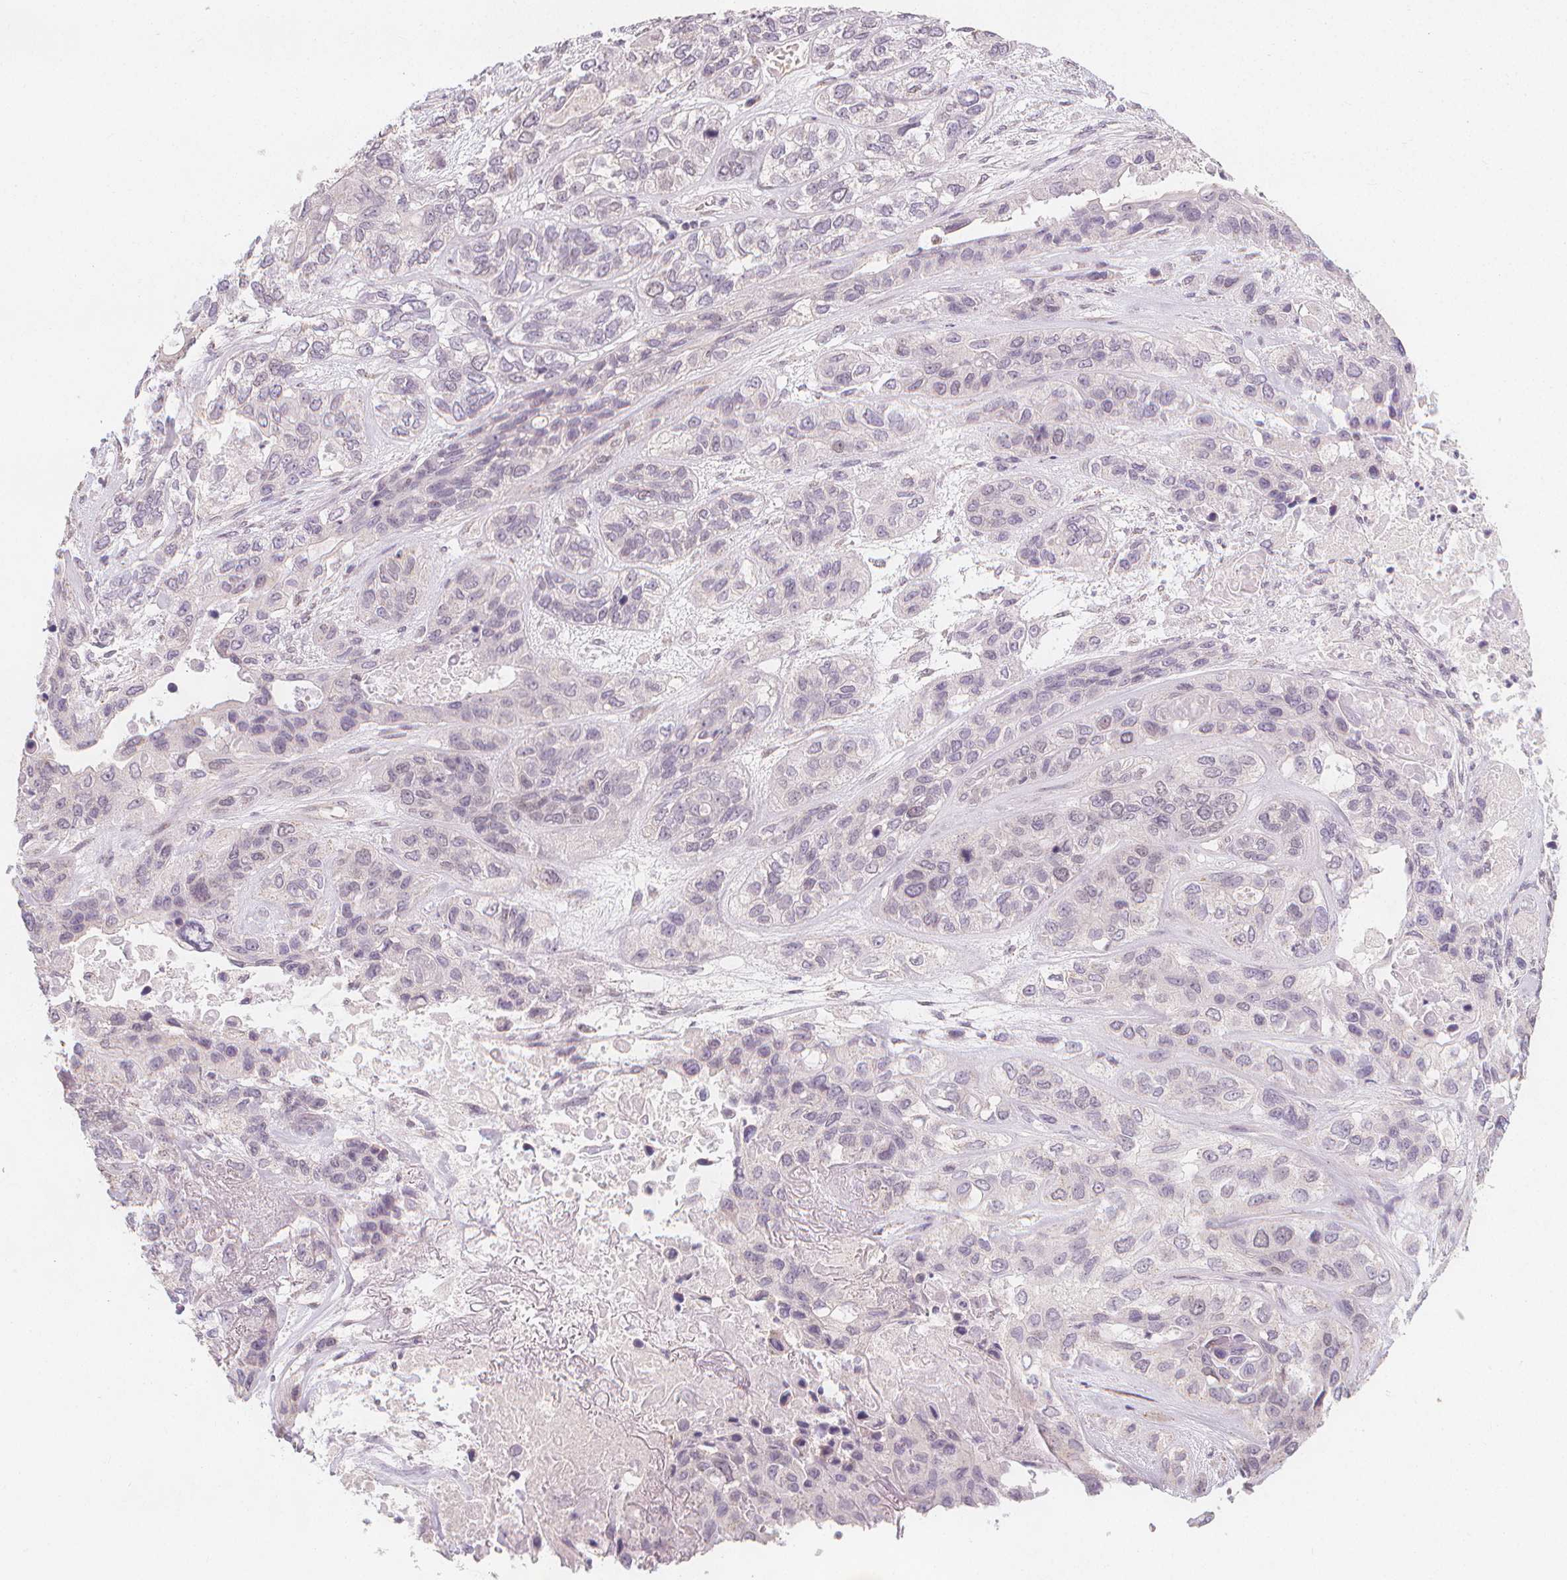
{"staining": {"intensity": "negative", "quantity": "none", "location": "none"}, "tissue": "lung cancer", "cell_type": "Tumor cells", "image_type": "cancer", "snomed": [{"axis": "morphology", "description": "Squamous cell carcinoma, NOS"}, {"axis": "topography", "description": "Lung"}], "caption": "Immunohistochemistry micrograph of lung cancer stained for a protein (brown), which shows no positivity in tumor cells. The staining is performed using DAB (3,3'-diaminobenzidine) brown chromogen with nuclei counter-stained in using hematoxylin.", "gene": "TIPIN", "patient": {"sex": "female", "age": 70}}